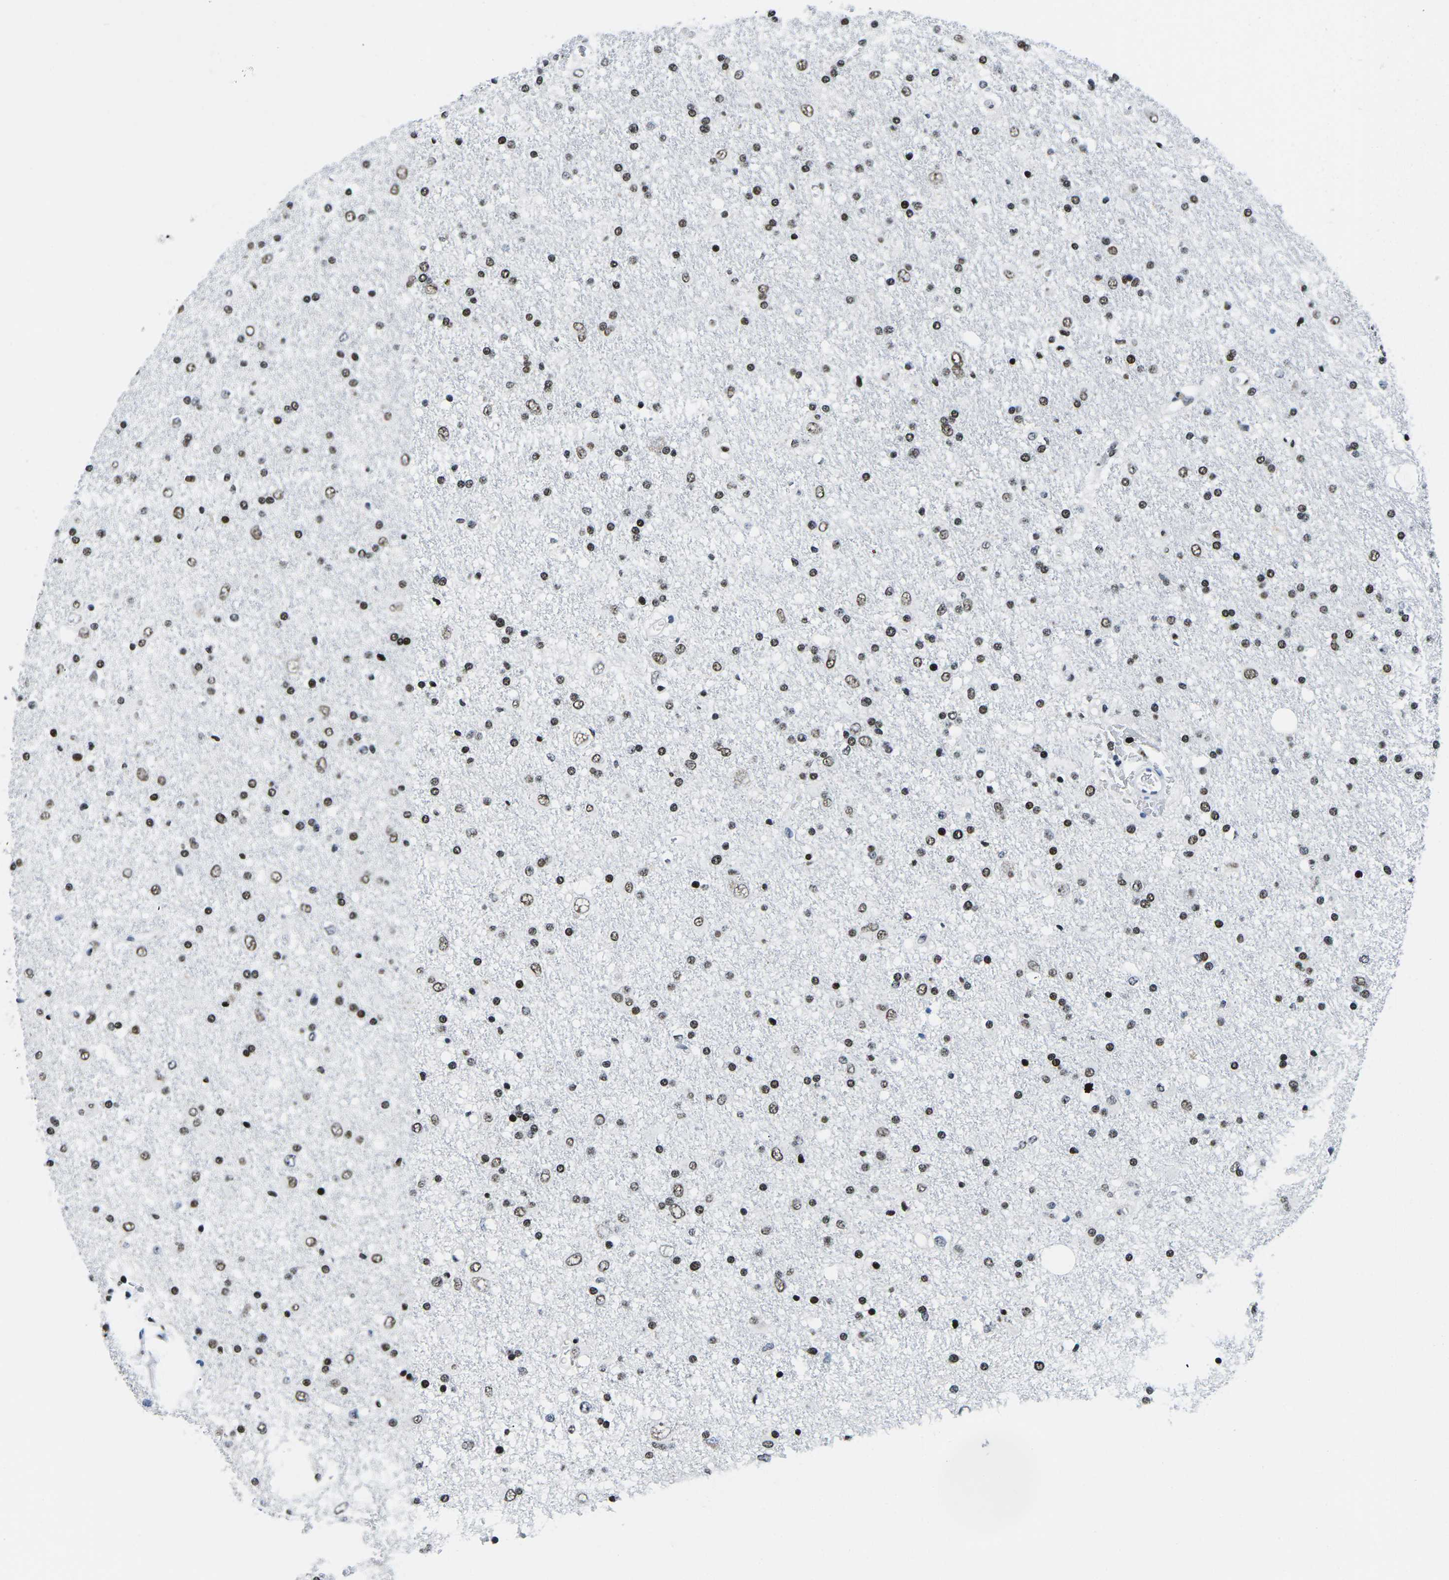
{"staining": {"intensity": "moderate", "quantity": ">75%", "location": "nuclear"}, "tissue": "glioma", "cell_type": "Tumor cells", "image_type": "cancer", "snomed": [{"axis": "morphology", "description": "Glioma, malignant, Low grade"}, {"axis": "topography", "description": "Brain"}], "caption": "An image of glioma stained for a protein displays moderate nuclear brown staining in tumor cells. The staining was performed using DAB, with brown indicating positive protein expression. Nuclei are stained blue with hematoxylin.", "gene": "ATF1", "patient": {"sex": "male", "age": 77}}